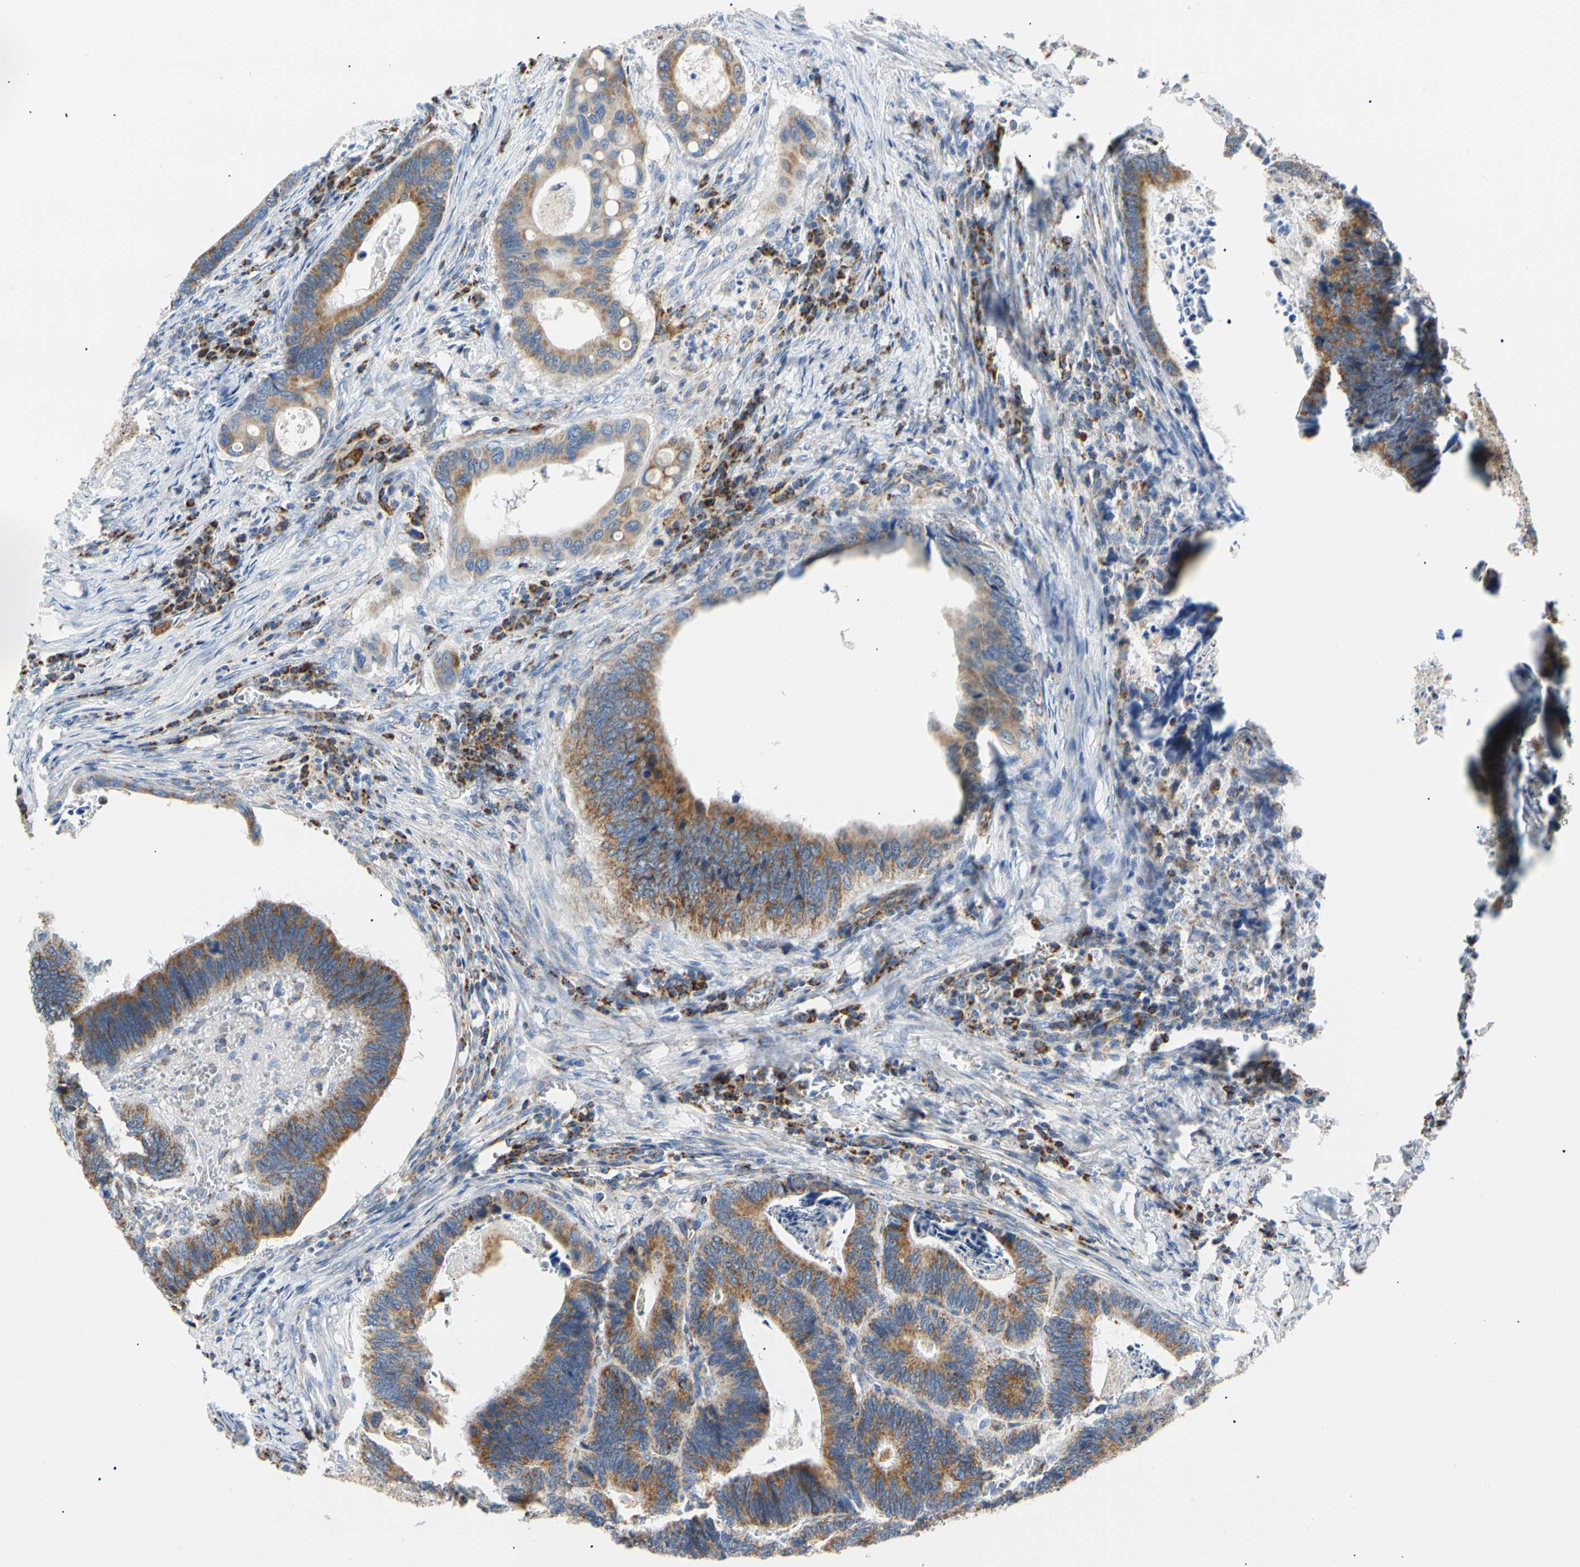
{"staining": {"intensity": "moderate", "quantity": ">75%", "location": "cytoplasmic/membranous"}, "tissue": "colorectal cancer", "cell_type": "Tumor cells", "image_type": "cancer", "snomed": [{"axis": "morphology", "description": "Adenocarcinoma, NOS"}, {"axis": "topography", "description": "Colon"}], "caption": "Adenocarcinoma (colorectal) tissue reveals moderate cytoplasmic/membranous expression in approximately >75% of tumor cells", "gene": "ACAT1", "patient": {"sex": "male", "age": 72}}